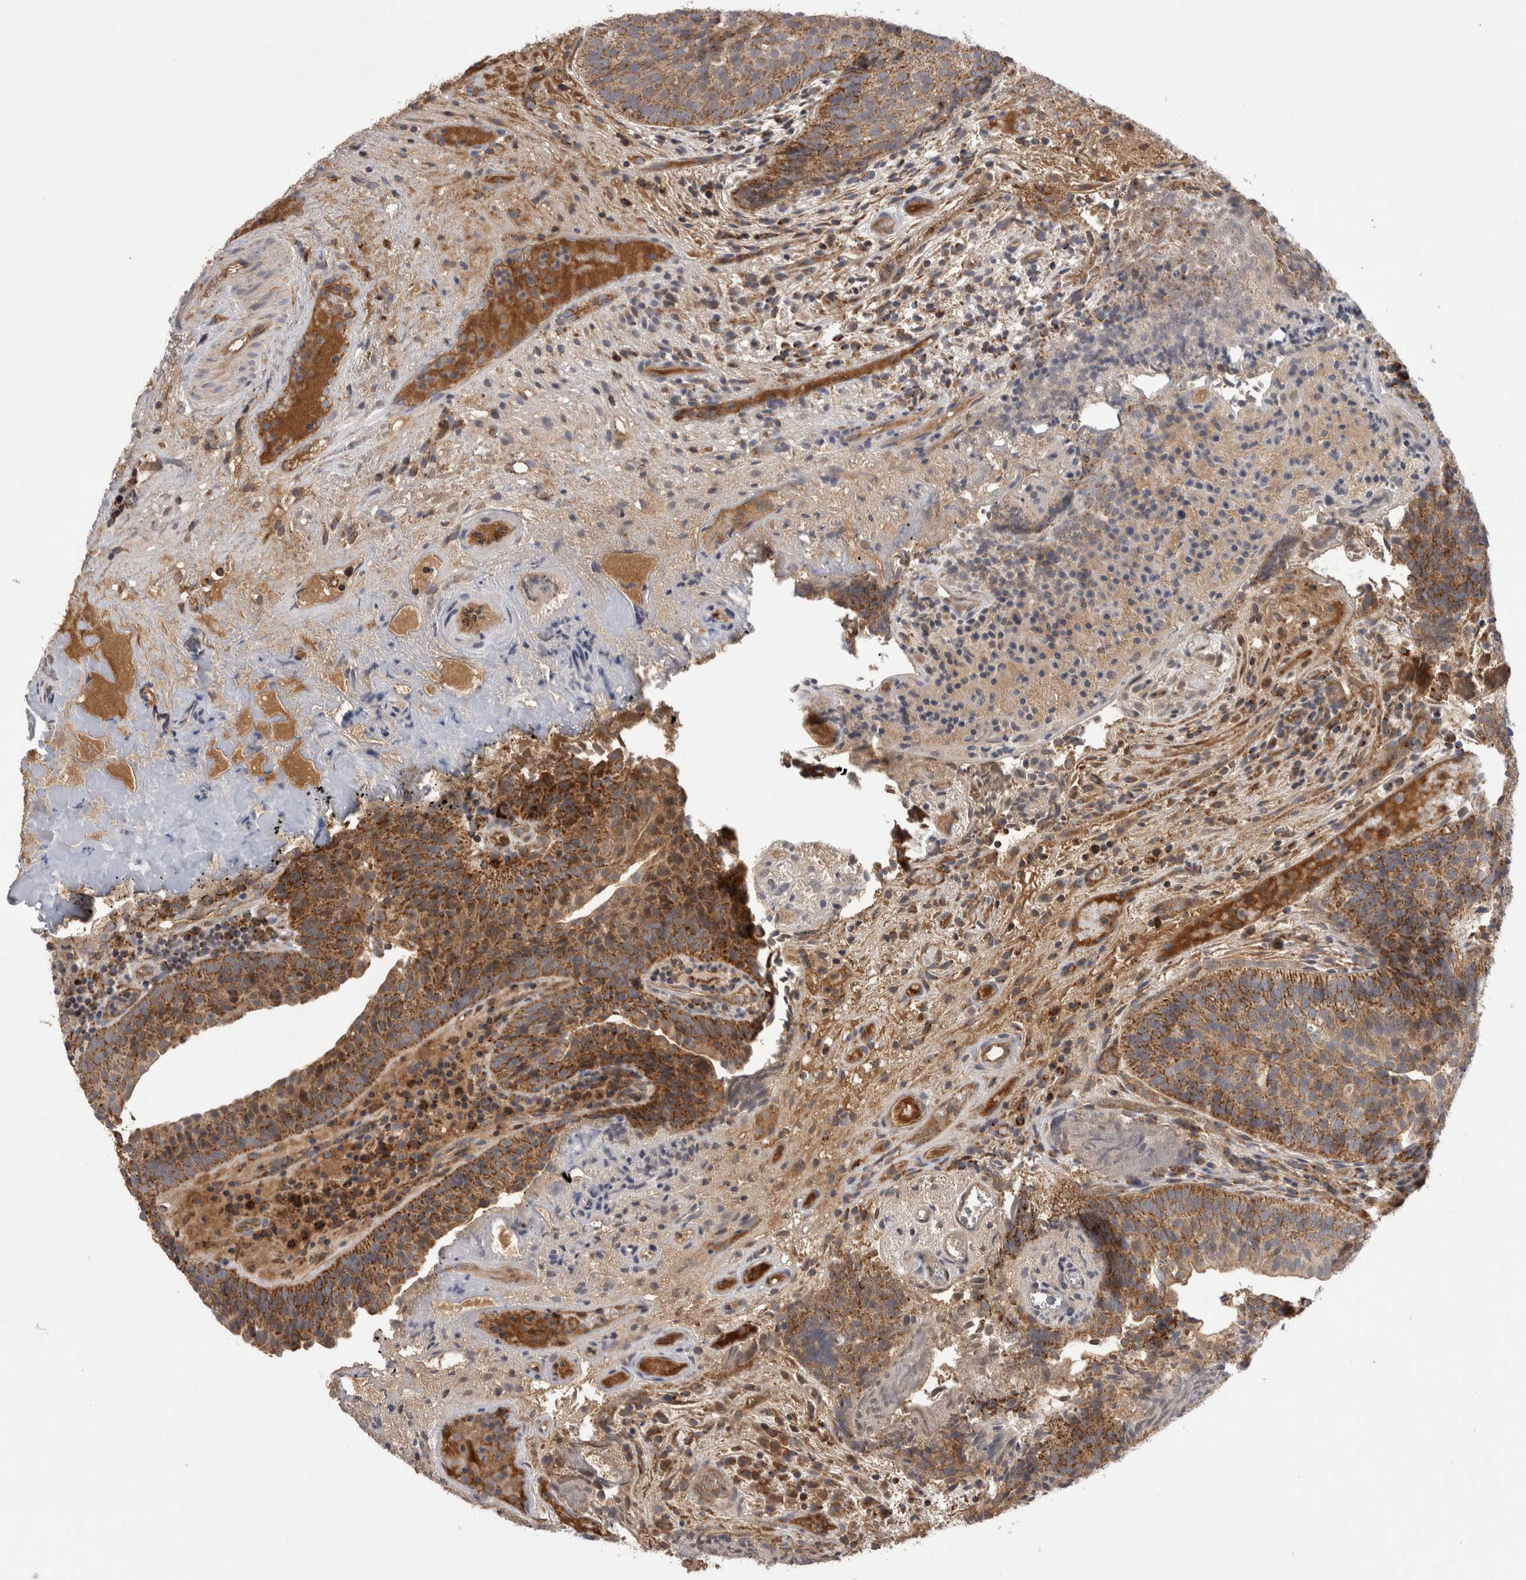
{"staining": {"intensity": "moderate", "quantity": ">75%", "location": "cytoplasmic/membranous"}, "tissue": "urothelial cancer", "cell_type": "Tumor cells", "image_type": "cancer", "snomed": [{"axis": "morphology", "description": "Urothelial carcinoma, Low grade"}, {"axis": "topography", "description": "Urinary bladder"}], "caption": "Immunohistochemical staining of human urothelial cancer reveals moderate cytoplasmic/membranous protein positivity in about >75% of tumor cells.", "gene": "DARS2", "patient": {"sex": "male", "age": 86}}